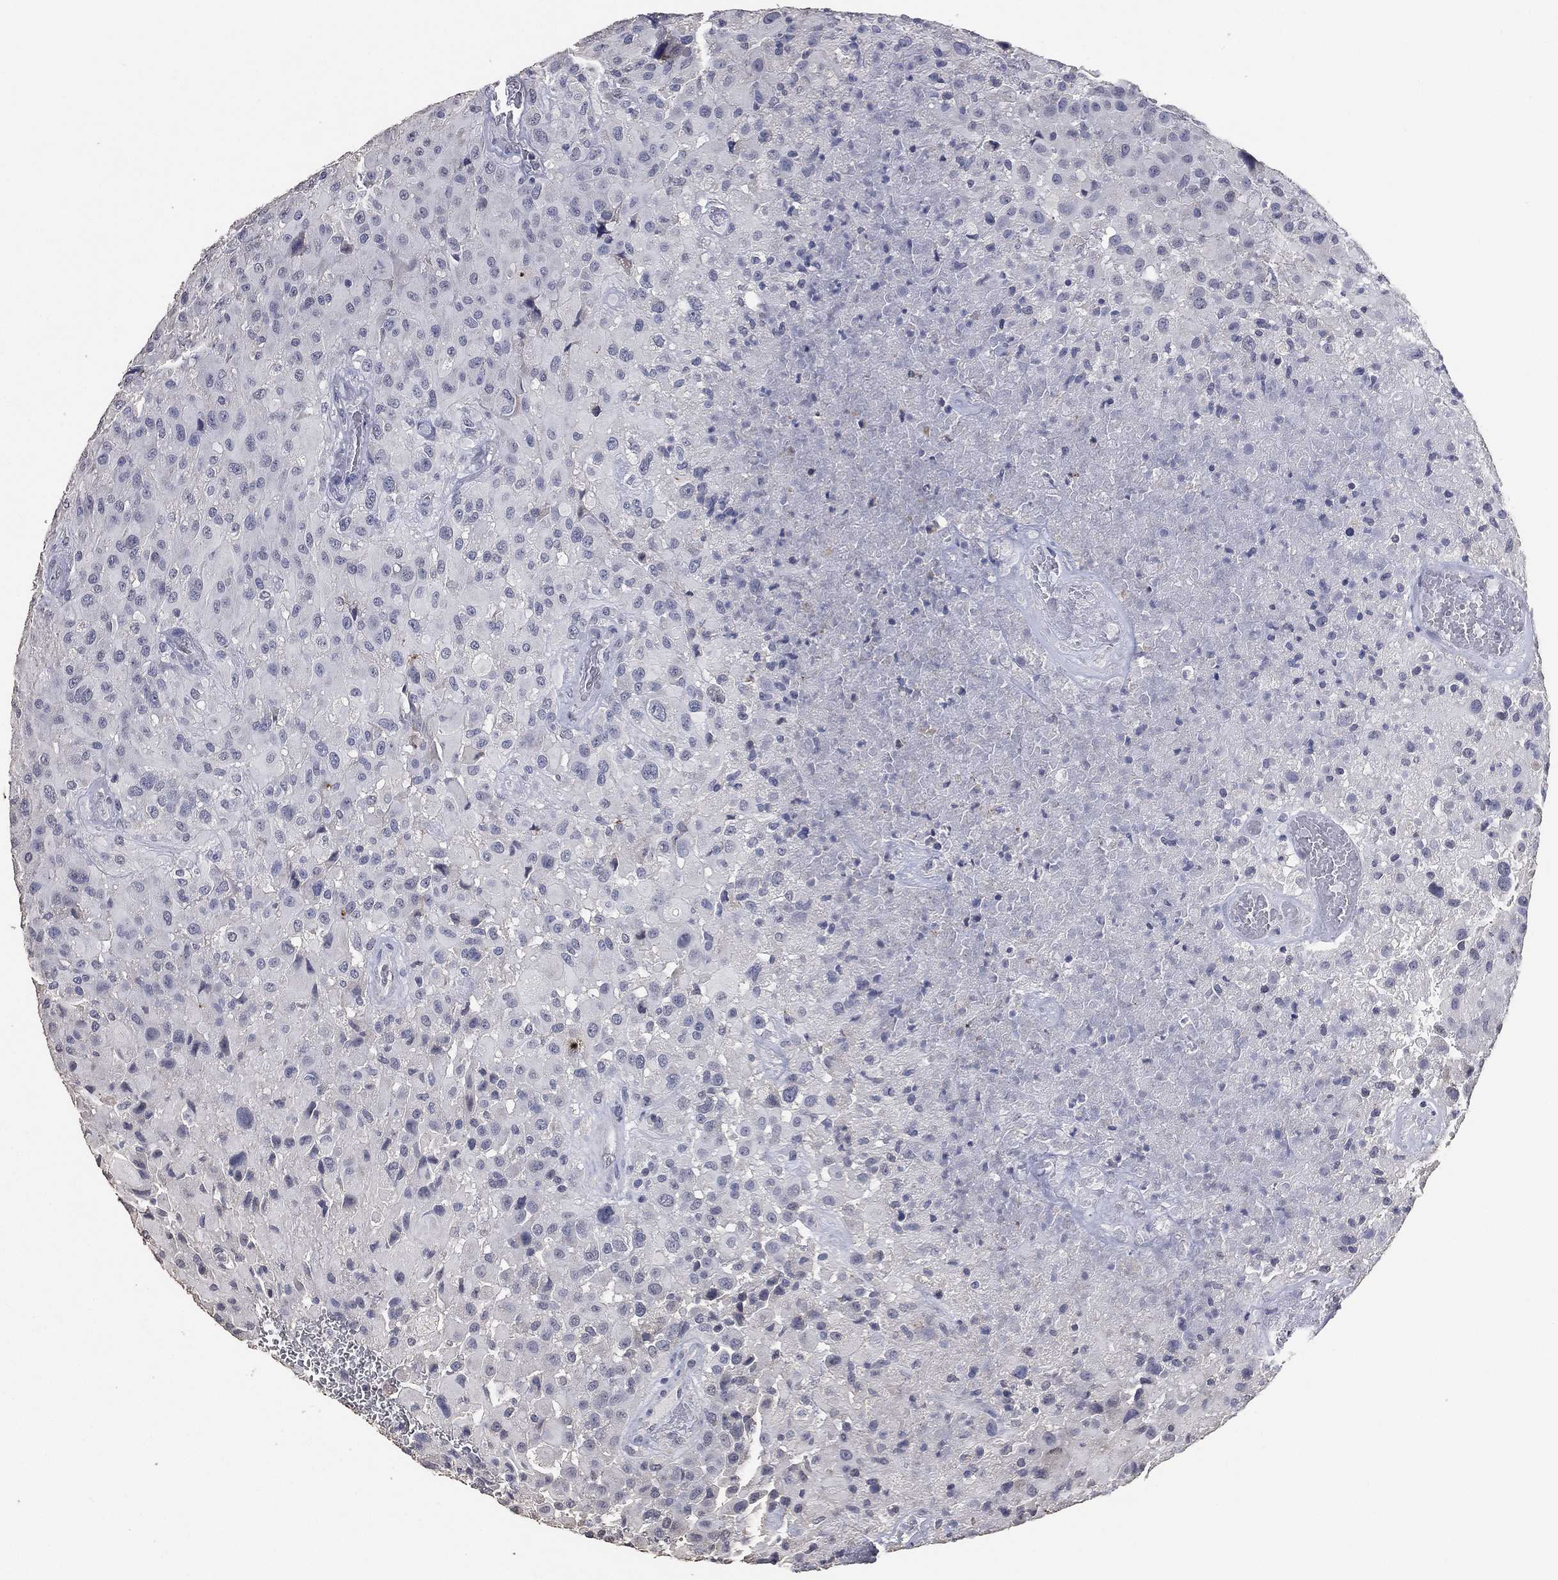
{"staining": {"intensity": "negative", "quantity": "none", "location": "none"}, "tissue": "glioma", "cell_type": "Tumor cells", "image_type": "cancer", "snomed": [{"axis": "morphology", "description": "Glioma, malignant, High grade"}, {"axis": "topography", "description": "Cerebral cortex"}], "caption": "IHC image of malignant high-grade glioma stained for a protein (brown), which displays no expression in tumor cells.", "gene": "DSG1", "patient": {"sex": "male", "age": 35}}